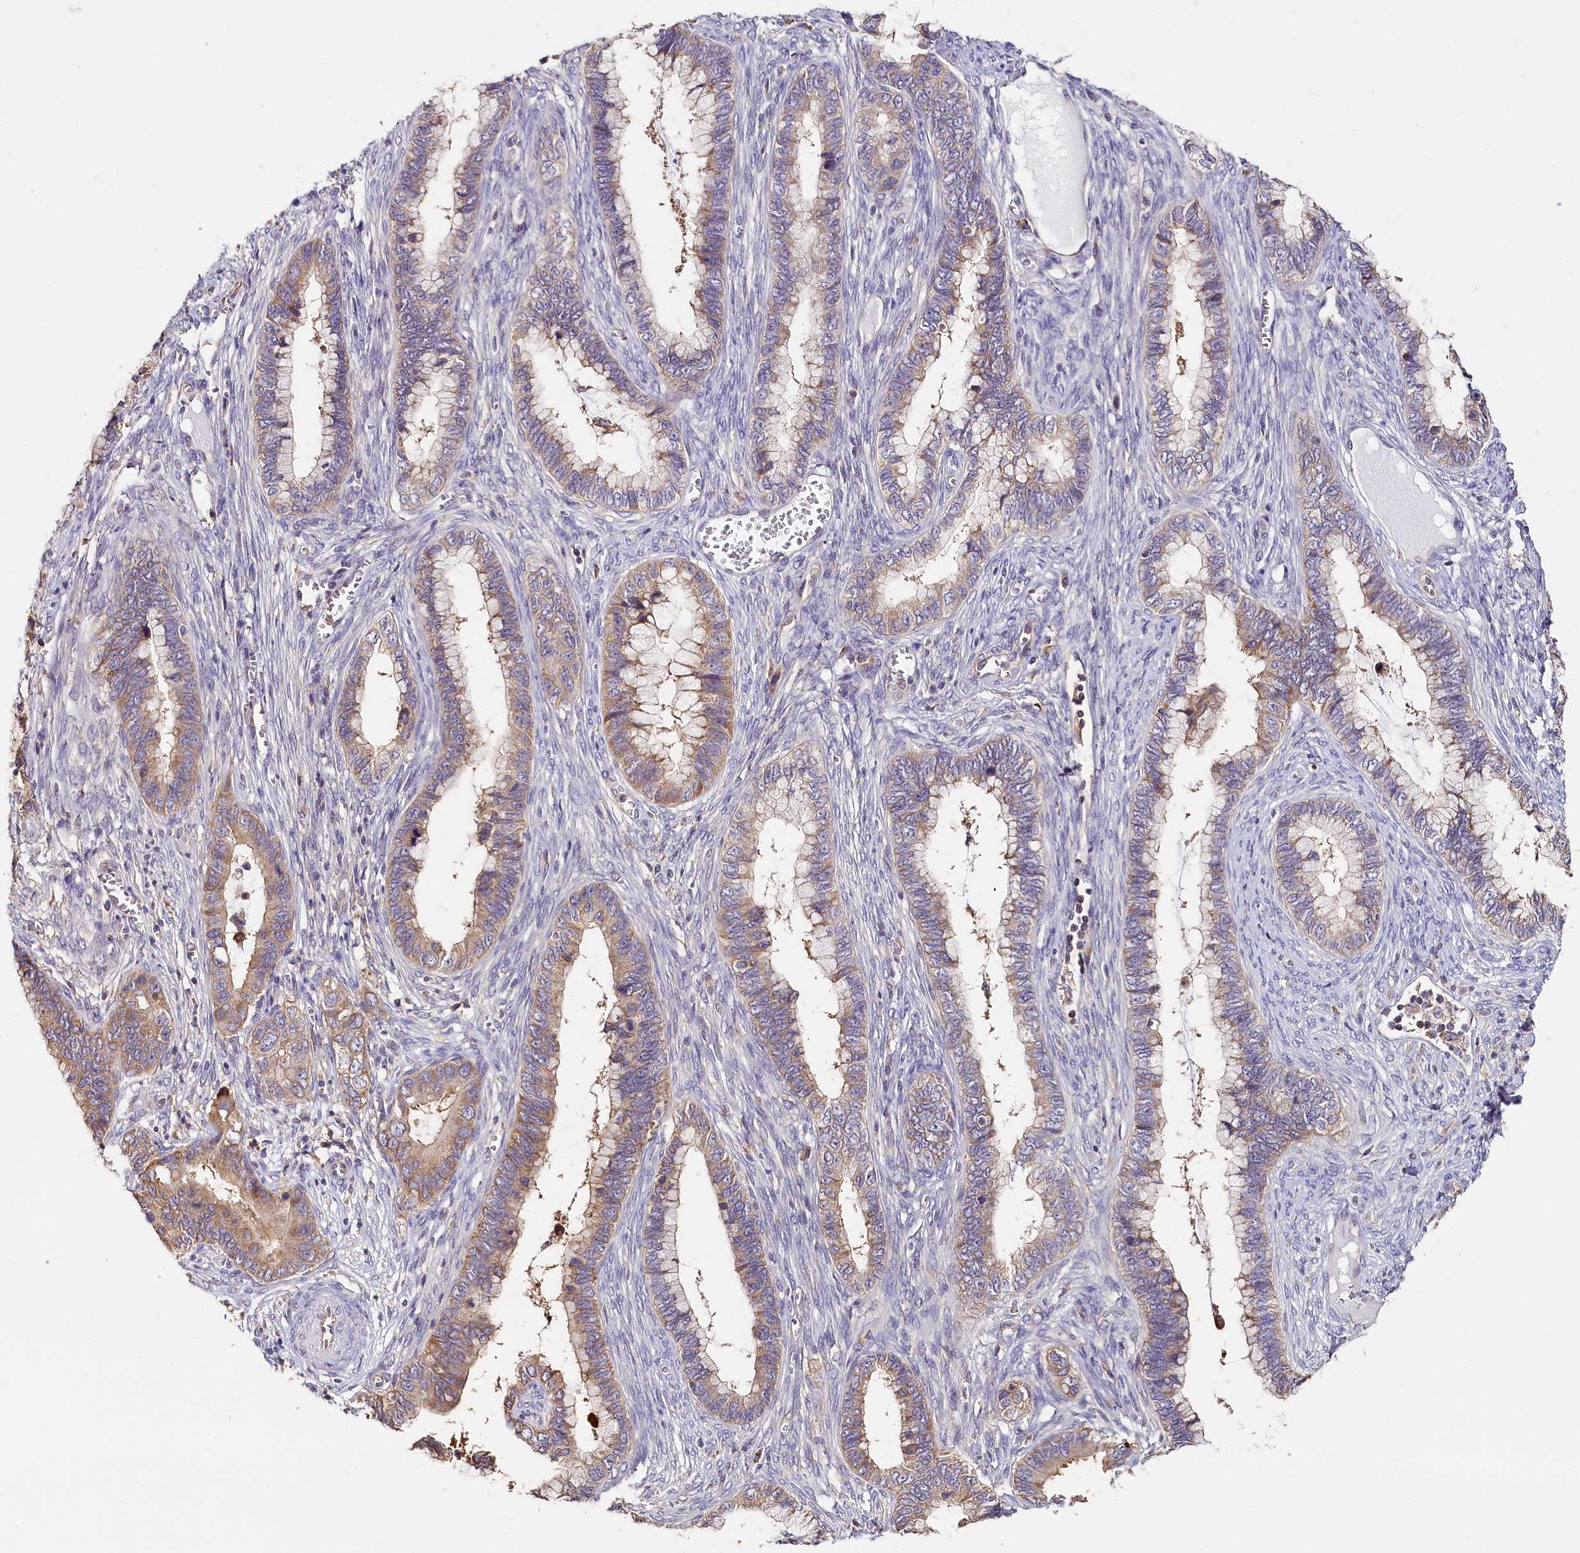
{"staining": {"intensity": "weak", "quantity": ">75%", "location": "cytoplasmic/membranous"}, "tissue": "cervical cancer", "cell_type": "Tumor cells", "image_type": "cancer", "snomed": [{"axis": "morphology", "description": "Adenocarcinoma, NOS"}, {"axis": "topography", "description": "Cervix"}], "caption": "A photomicrograph of adenocarcinoma (cervical) stained for a protein shows weak cytoplasmic/membranous brown staining in tumor cells.", "gene": "KATNB1", "patient": {"sex": "female", "age": 44}}